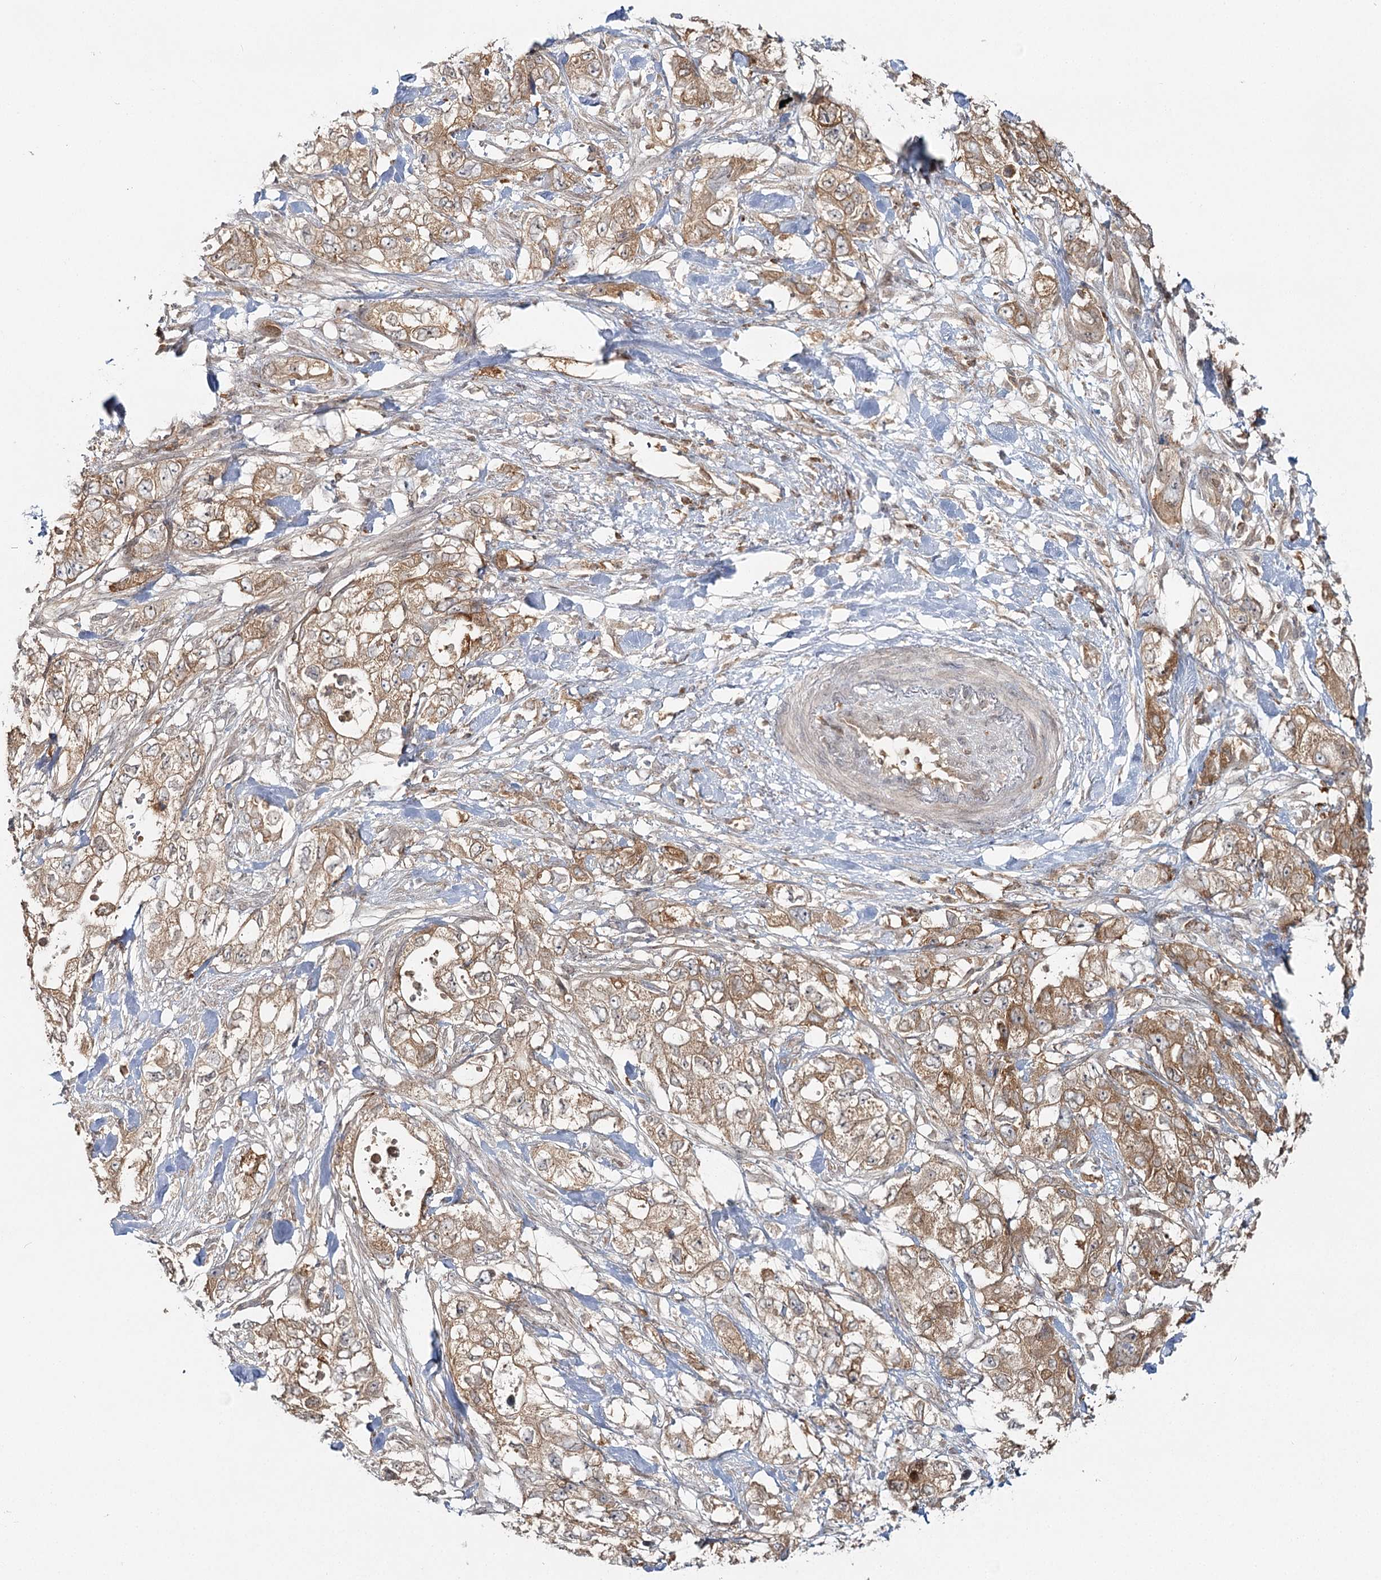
{"staining": {"intensity": "moderate", "quantity": ">75%", "location": "cytoplasmic/membranous"}, "tissue": "pancreatic cancer", "cell_type": "Tumor cells", "image_type": "cancer", "snomed": [{"axis": "morphology", "description": "Adenocarcinoma, NOS"}, {"axis": "topography", "description": "Pancreas"}], "caption": "There is medium levels of moderate cytoplasmic/membranous positivity in tumor cells of pancreatic adenocarcinoma, as demonstrated by immunohistochemical staining (brown color).", "gene": "FAM120B", "patient": {"sex": "female", "age": 73}}